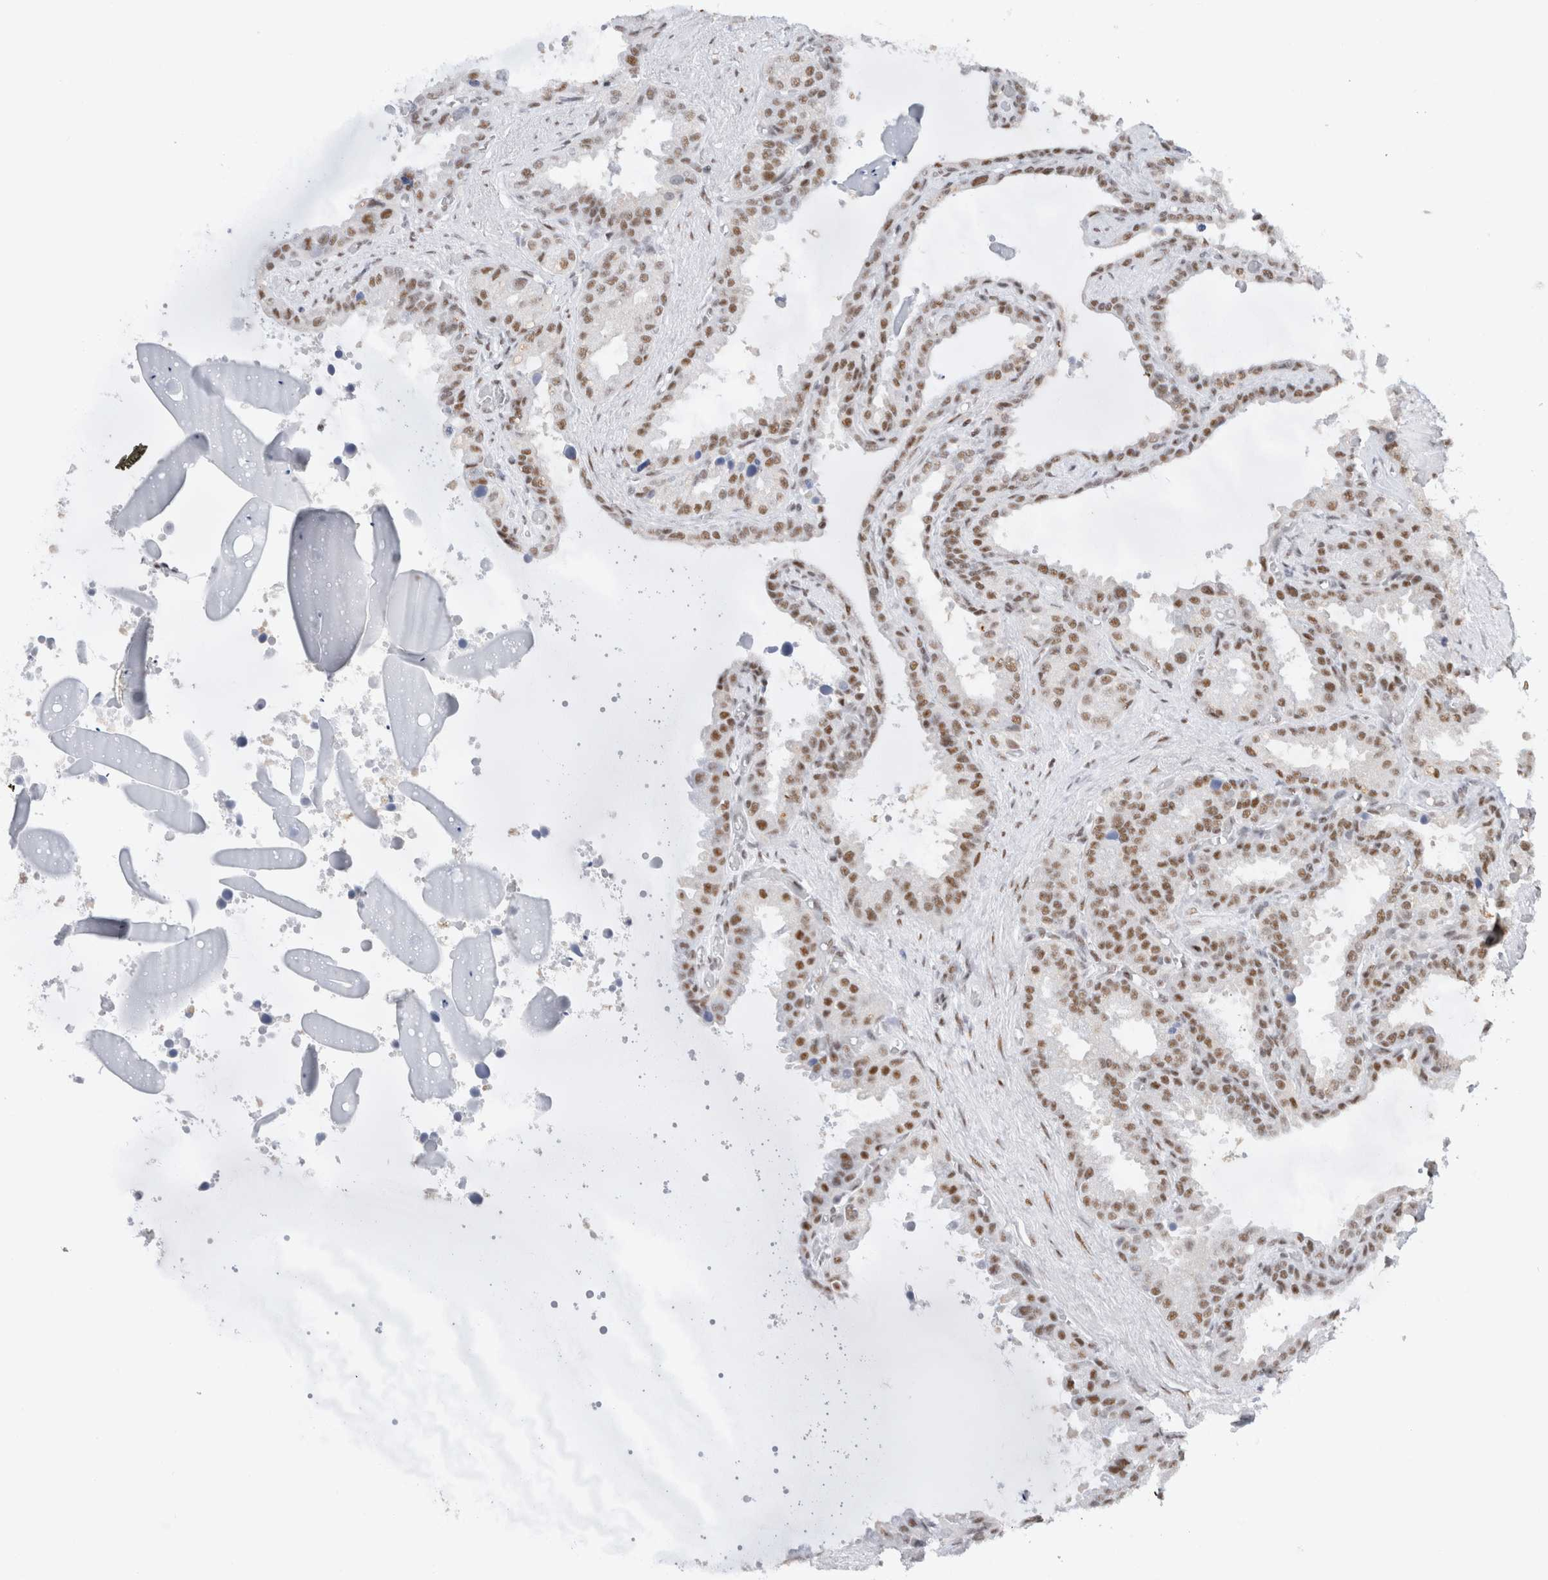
{"staining": {"intensity": "moderate", "quantity": ">75%", "location": "nuclear"}, "tissue": "seminal vesicle", "cell_type": "Glandular cells", "image_type": "normal", "snomed": [{"axis": "morphology", "description": "Normal tissue, NOS"}, {"axis": "topography", "description": "Seminal veicle"}], "caption": "Brown immunohistochemical staining in unremarkable seminal vesicle displays moderate nuclear positivity in about >75% of glandular cells. (Stains: DAB in brown, nuclei in blue, Microscopy: brightfield microscopy at high magnification).", "gene": "COPS7A", "patient": {"sex": "male", "age": 46}}